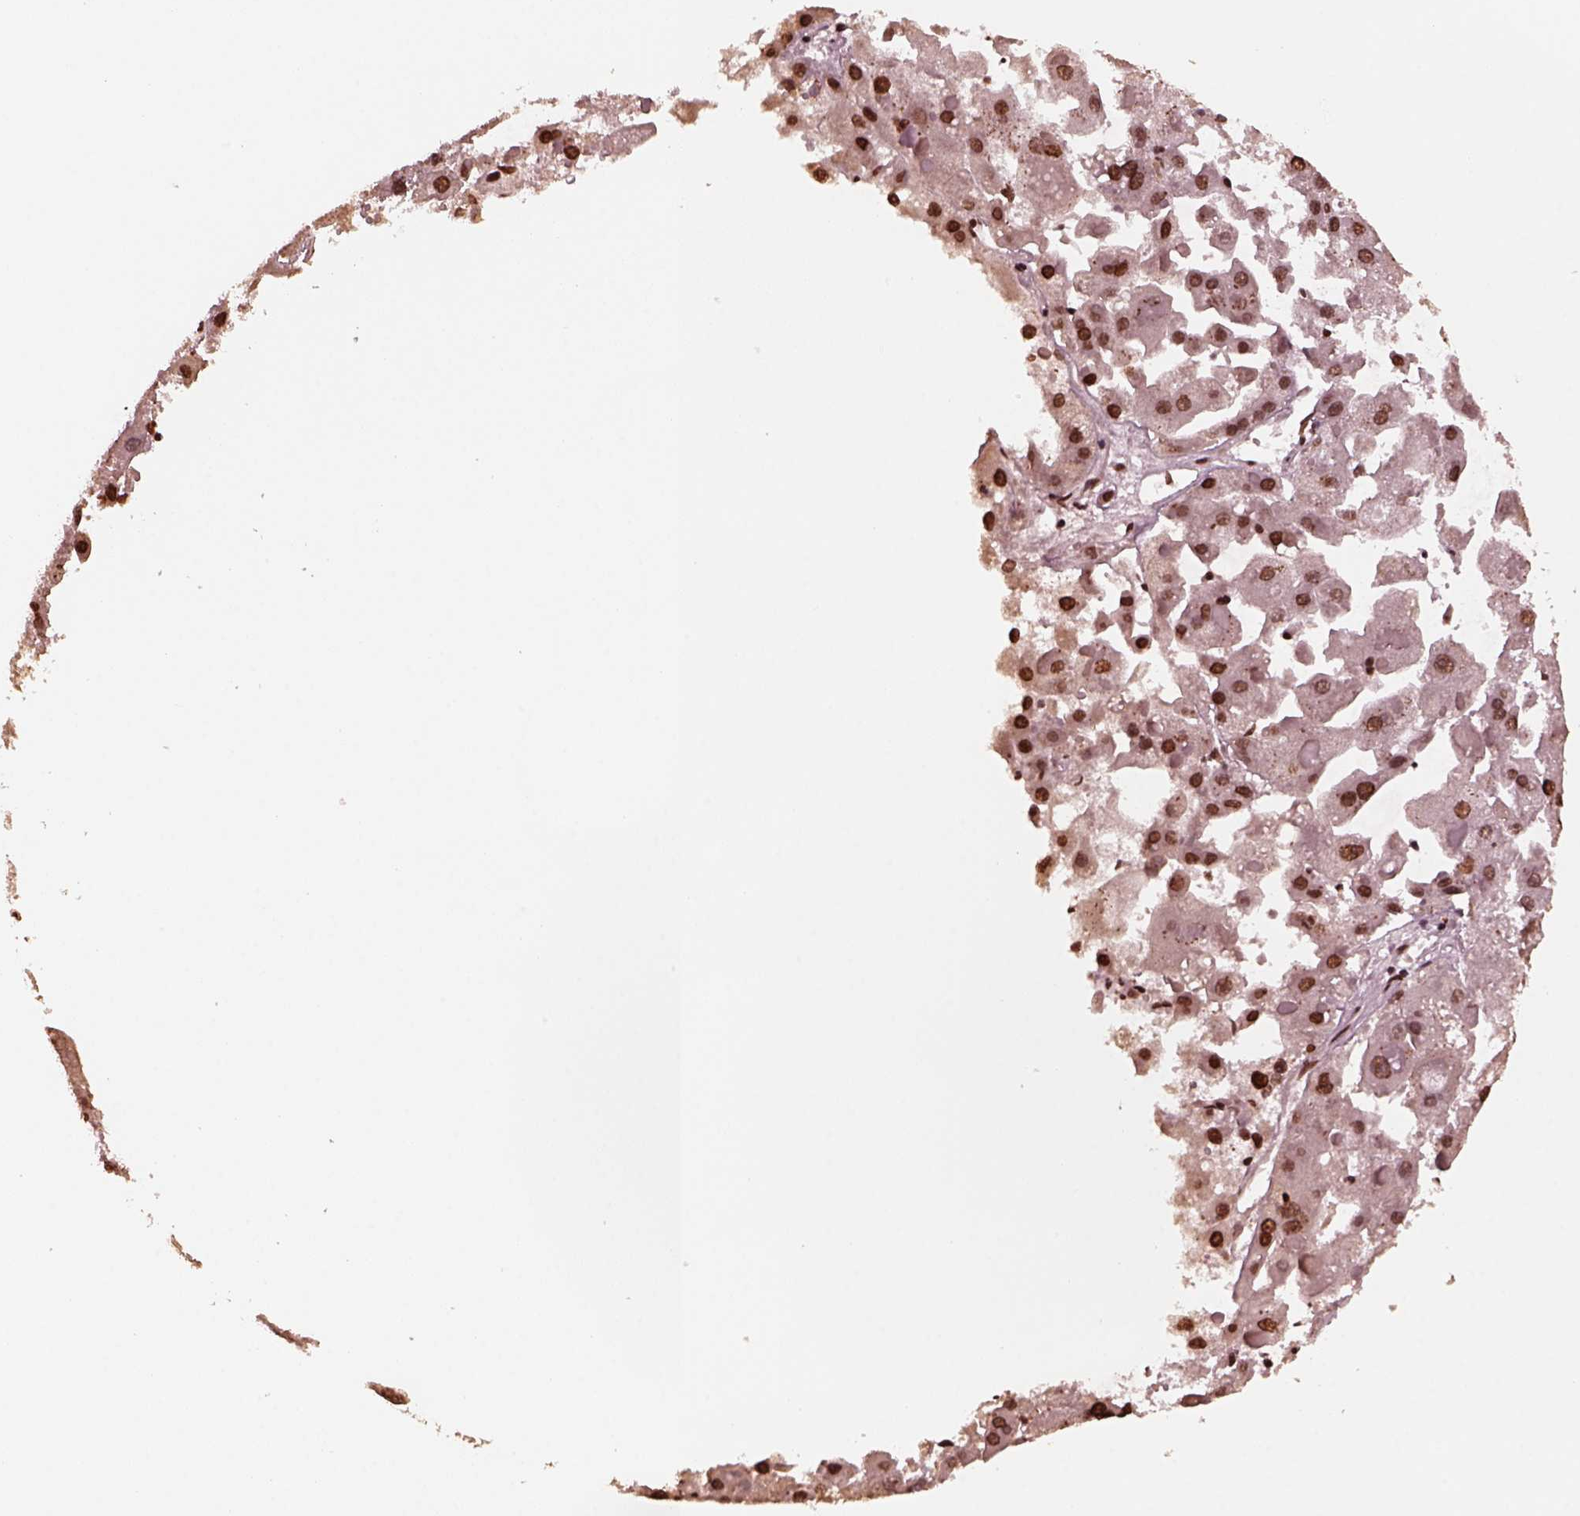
{"staining": {"intensity": "moderate", "quantity": ">75%", "location": "nuclear"}, "tissue": "liver cancer", "cell_type": "Tumor cells", "image_type": "cancer", "snomed": [{"axis": "morphology", "description": "Carcinoma, Hepatocellular, NOS"}, {"axis": "topography", "description": "Liver"}], "caption": "Liver hepatocellular carcinoma stained with a brown dye displays moderate nuclear positive positivity in approximately >75% of tumor cells.", "gene": "NSD1", "patient": {"sex": "female", "age": 73}}